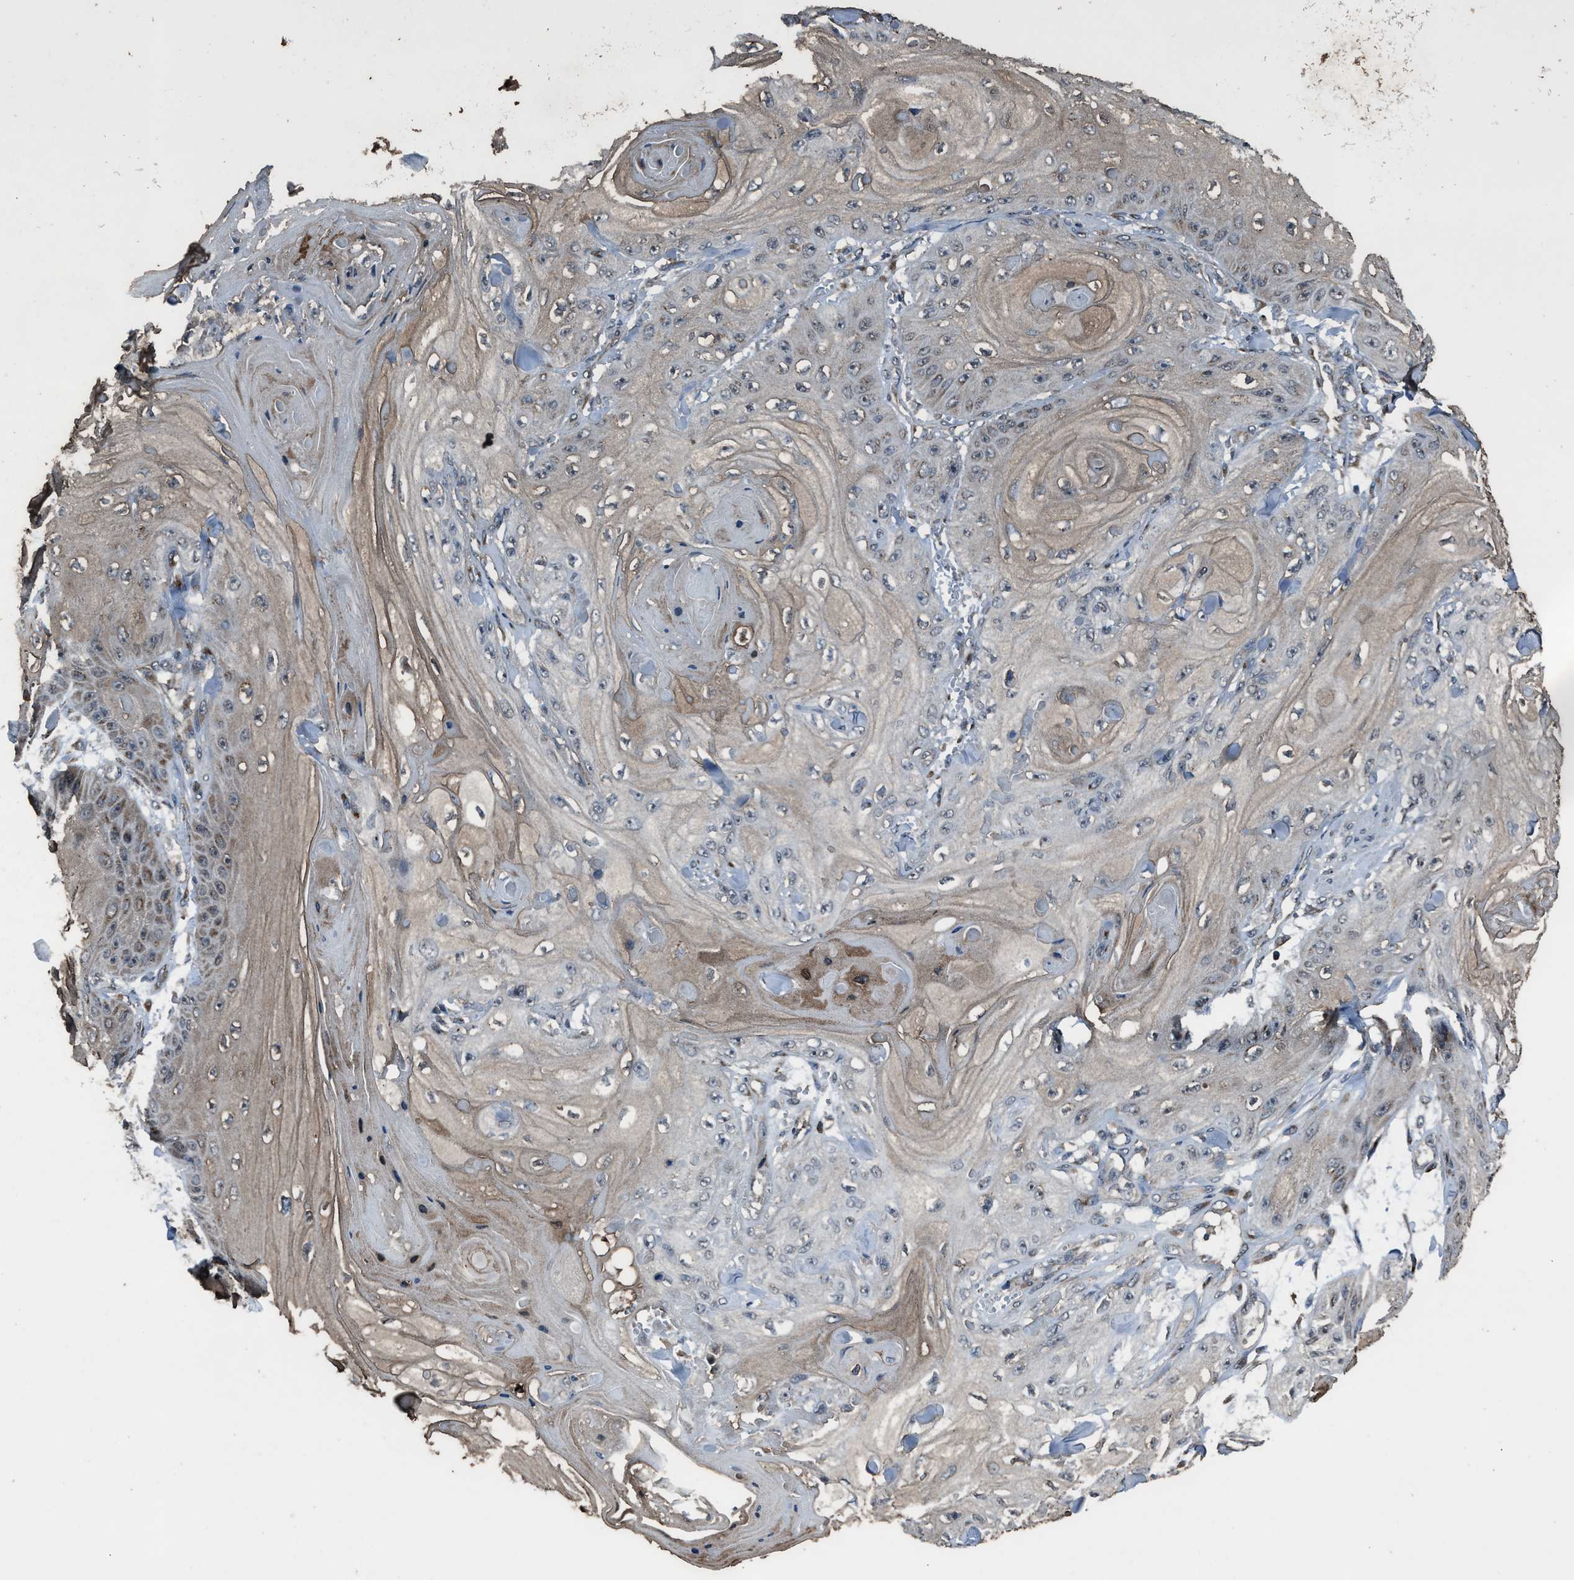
{"staining": {"intensity": "negative", "quantity": "none", "location": "none"}, "tissue": "skin cancer", "cell_type": "Tumor cells", "image_type": "cancer", "snomed": [{"axis": "morphology", "description": "Squamous cell carcinoma, NOS"}, {"axis": "topography", "description": "Skin"}], "caption": "High power microscopy image of an immunohistochemistry (IHC) image of skin cancer (squamous cell carcinoma), revealing no significant staining in tumor cells. Nuclei are stained in blue.", "gene": "SLC38A10", "patient": {"sex": "male", "age": 74}}